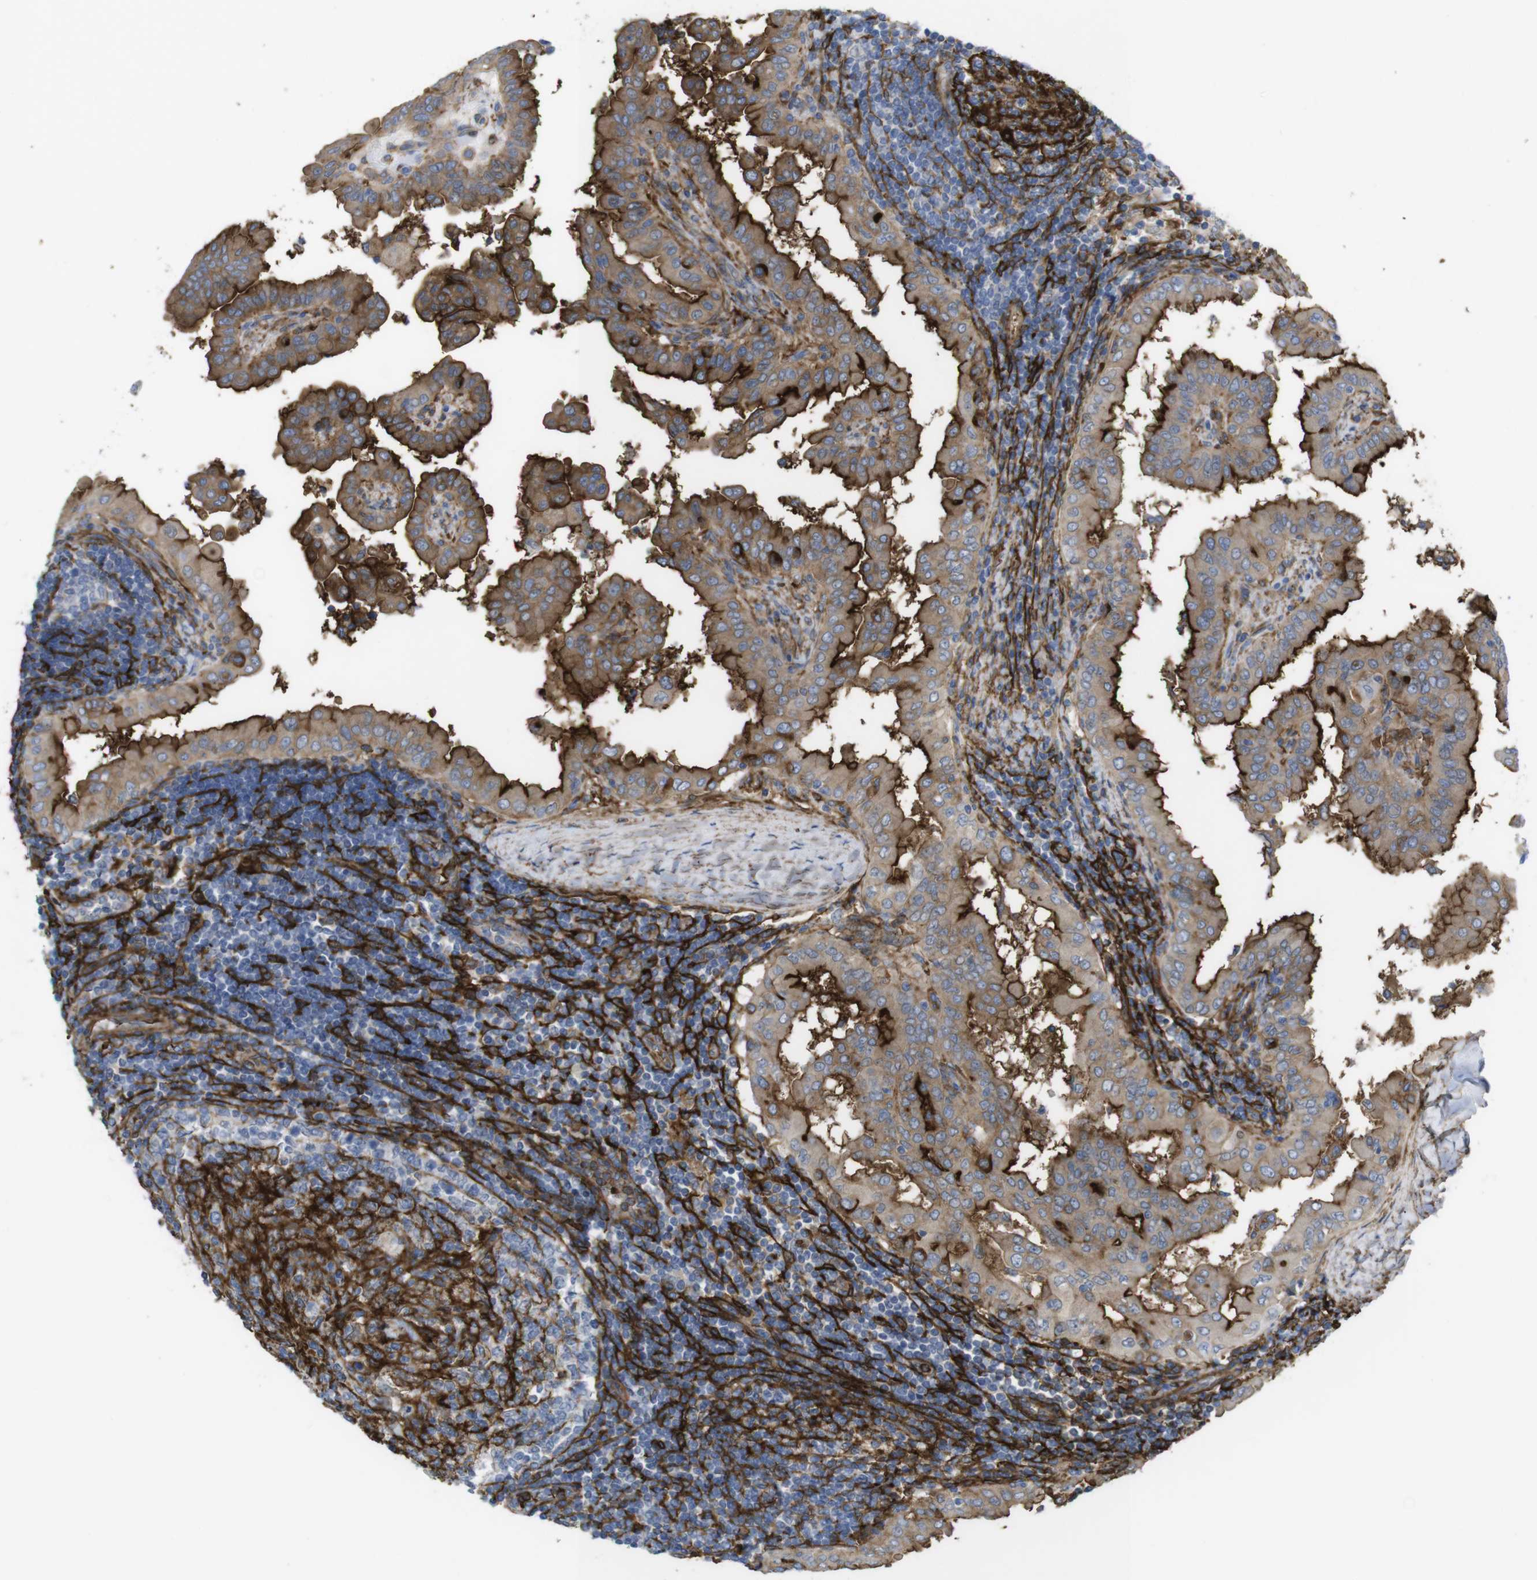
{"staining": {"intensity": "strong", "quantity": "25%-75%", "location": "cytoplasmic/membranous"}, "tissue": "thyroid cancer", "cell_type": "Tumor cells", "image_type": "cancer", "snomed": [{"axis": "morphology", "description": "Papillary adenocarcinoma, NOS"}, {"axis": "topography", "description": "Thyroid gland"}], "caption": "A brown stain highlights strong cytoplasmic/membranous expression of a protein in thyroid cancer tumor cells.", "gene": "CYBRD1", "patient": {"sex": "male", "age": 33}}